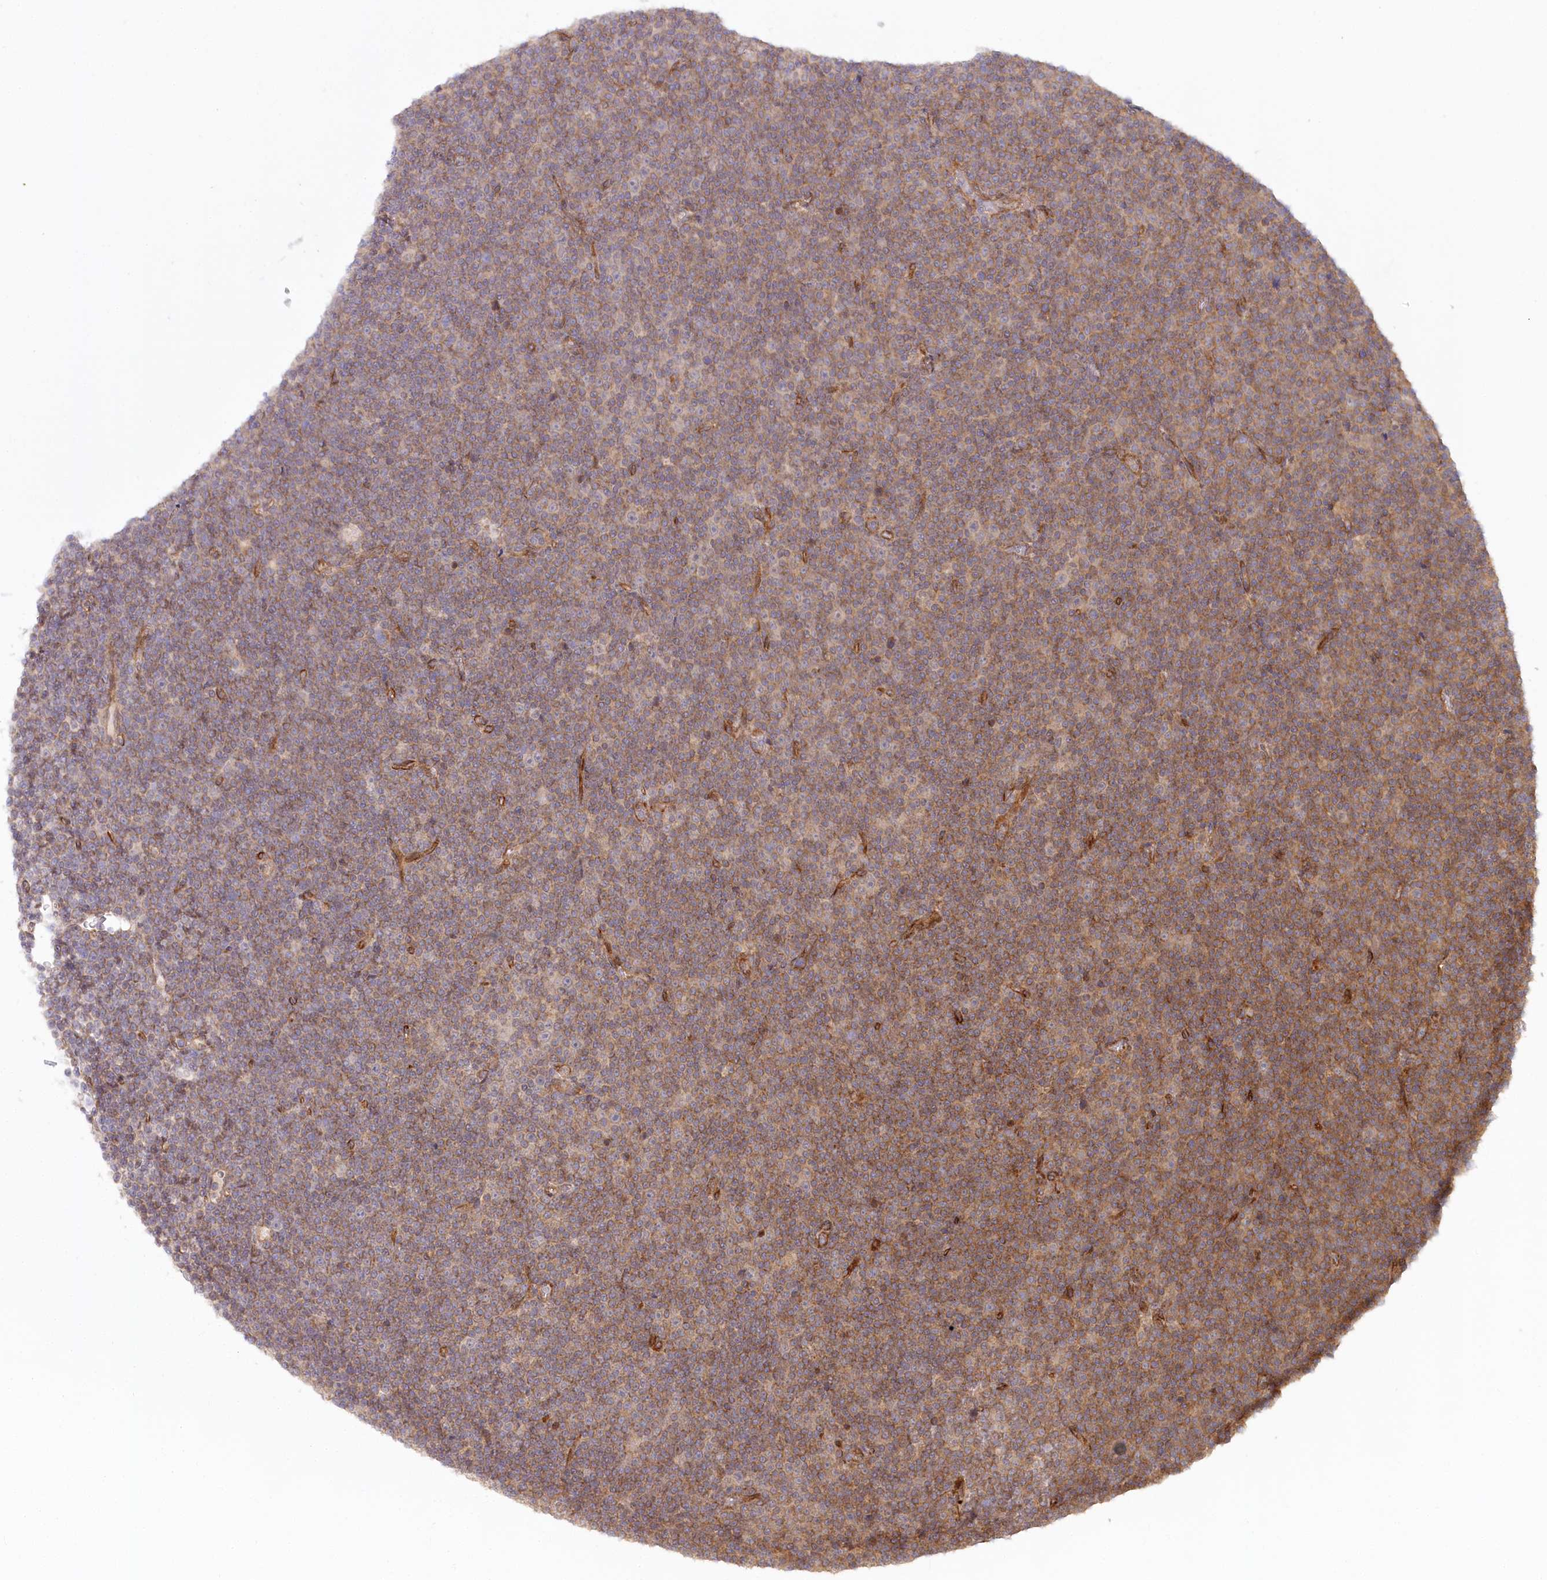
{"staining": {"intensity": "moderate", "quantity": "<25%", "location": "cytoplasmic/membranous"}, "tissue": "lymphoma", "cell_type": "Tumor cells", "image_type": "cancer", "snomed": [{"axis": "morphology", "description": "Malignant lymphoma, non-Hodgkin's type, Low grade"}, {"axis": "topography", "description": "Lymph node"}], "caption": "DAB (3,3'-diaminobenzidine) immunohistochemical staining of low-grade malignant lymphoma, non-Hodgkin's type shows moderate cytoplasmic/membranous protein positivity in approximately <25% of tumor cells.", "gene": "CEP70", "patient": {"sex": "female", "age": 67}}